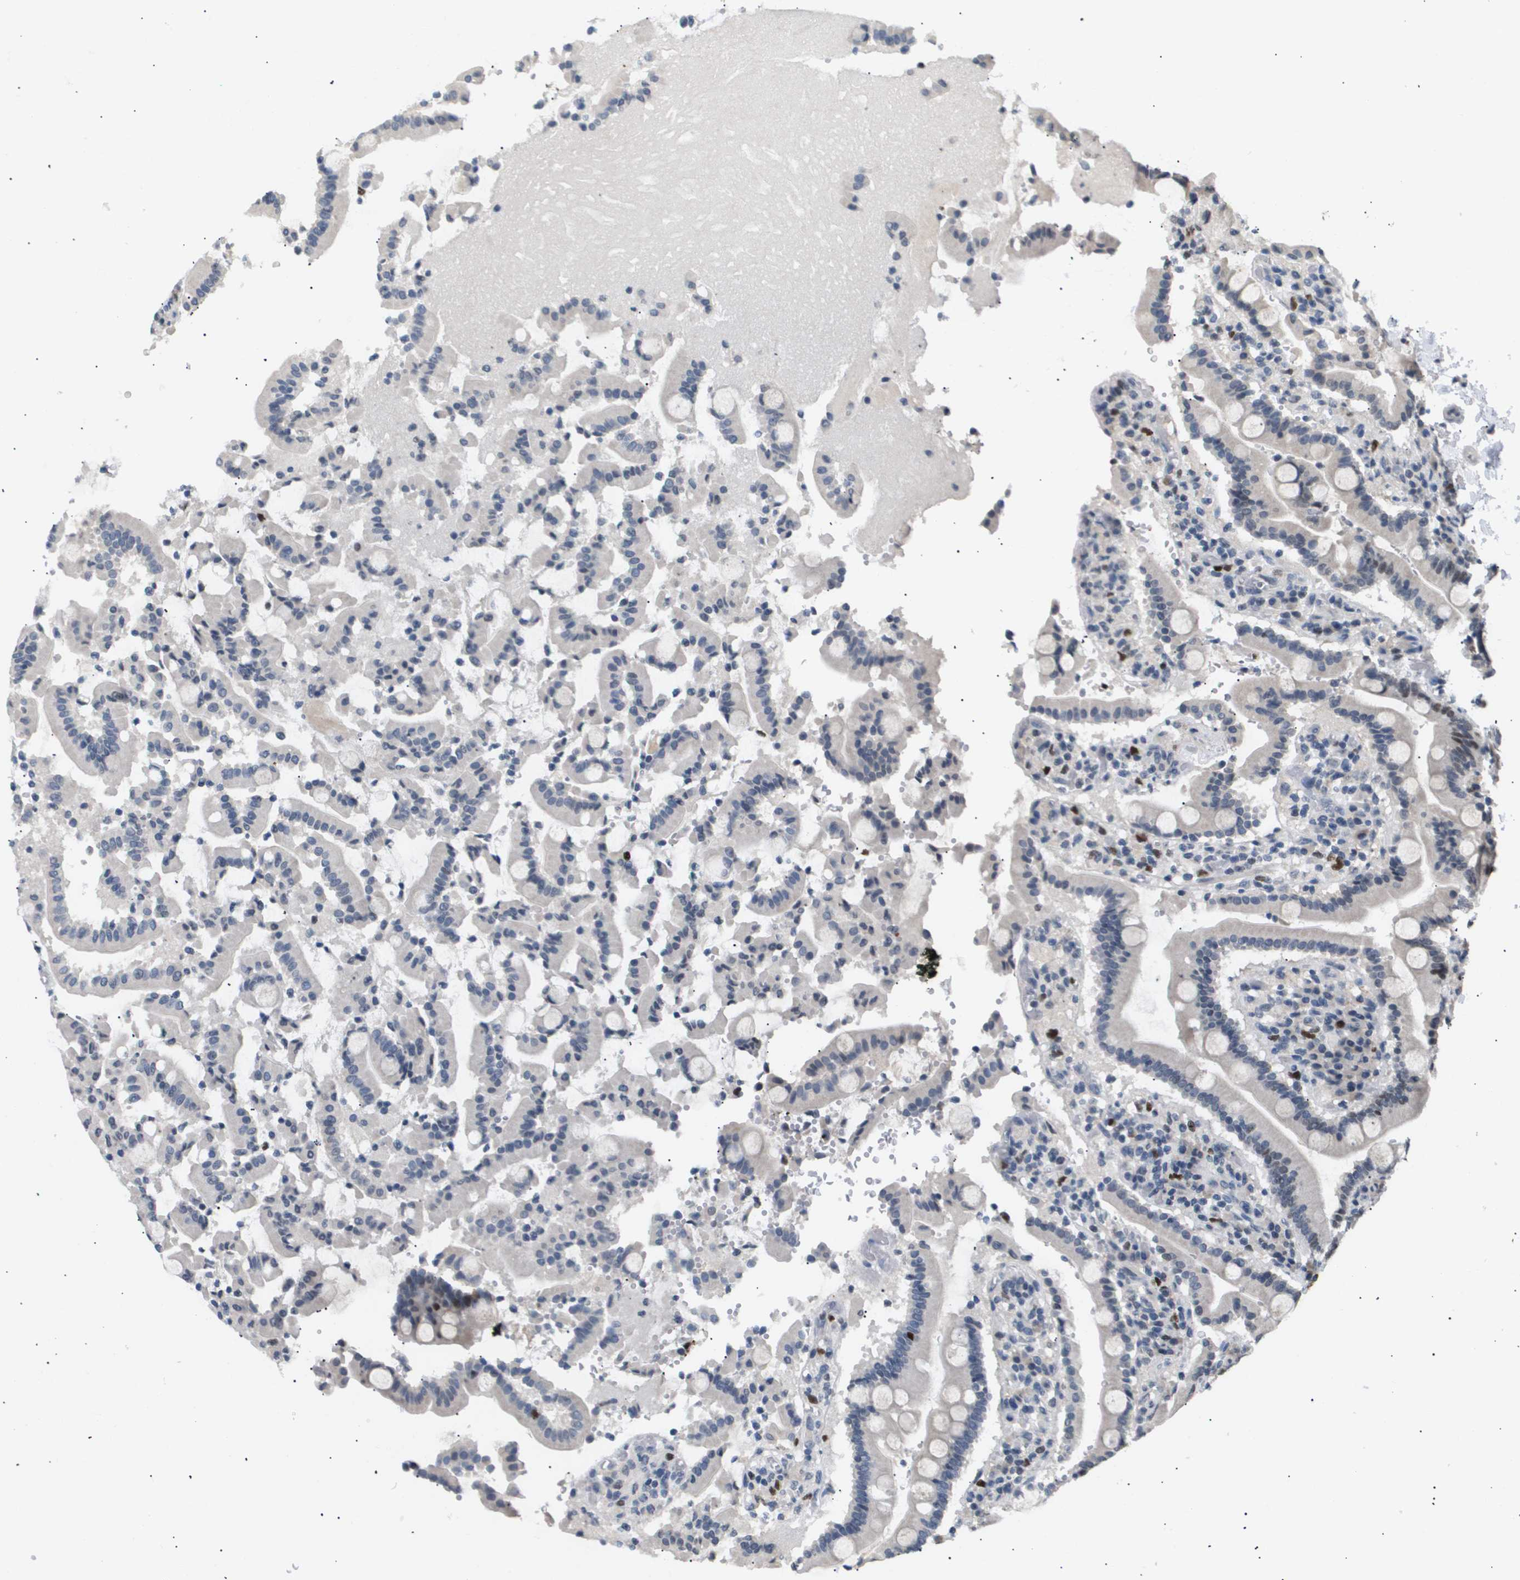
{"staining": {"intensity": "strong", "quantity": "25%-75%", "location": "nuclear"}, "tissue": "duodenum", "cell_type": "Glandular cells", "image_type": "normal", "snomed": [{"axis": "morphology", "description": "Normal tissue, NOS"}, {"axis": "topography", "description": "Small intestine, NOS"}], "caption": "Duodenum stained with a brown dye reveals strong nuclear positive positivity in approximately 25%-75% of glandular cells.", "gene": "ANAPC2", "patient": {"sex": "female", "age": 71}}